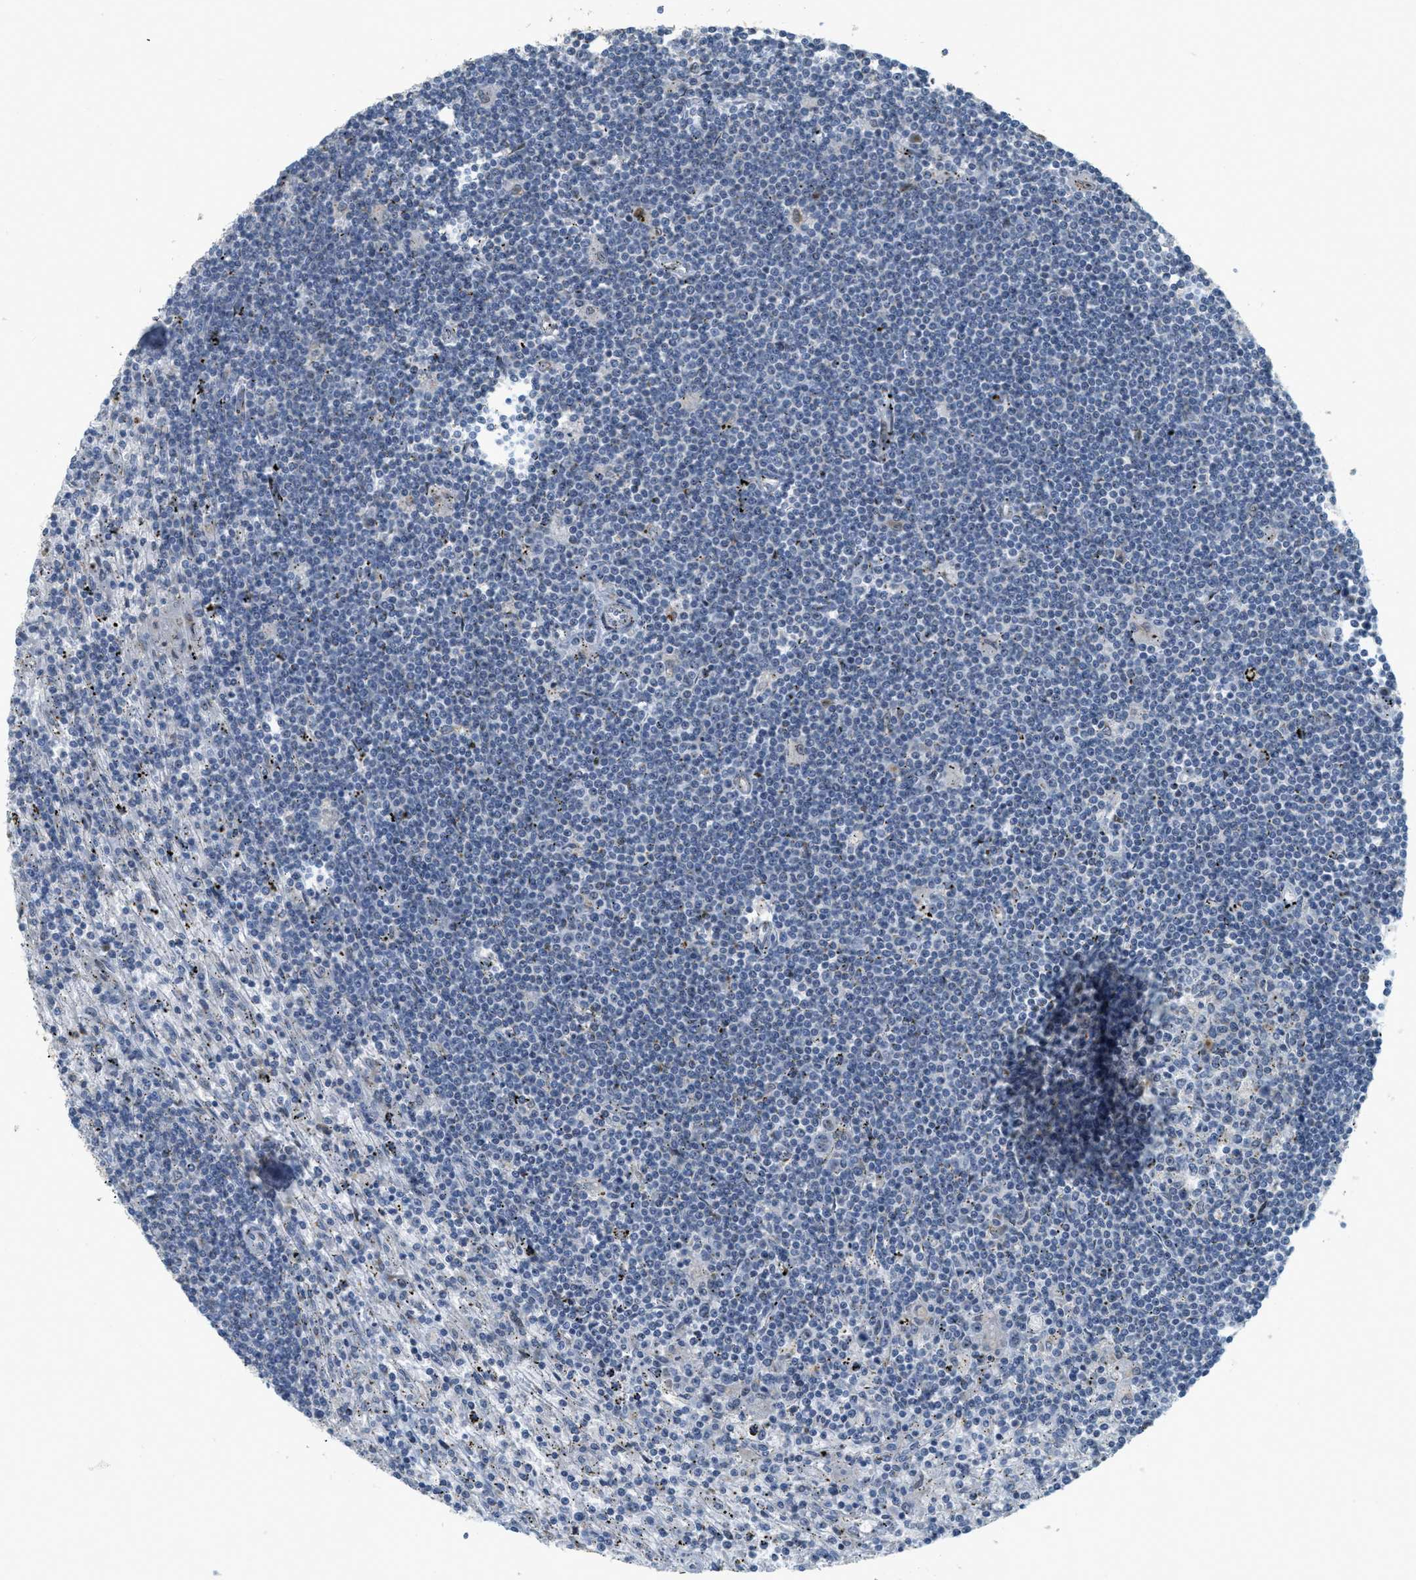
{"staining": {"intensity": "negative", "quantity": "none", "location": "none"}, "tissue": "lymphoma", "cell_type": "Tumor cells", "image_type": "cancer", "snomed": [{"axis": "morphology", "description": "Malignant lymphoma, non-Hodgkin's type, Low grade"}, {"axis": "topography", "description": "Spleen"}], "caption": "Immunohistochemical staining of low-grade malignant lymphoma, non-Hodgkin's type exhibits no significant expression in tumor cells. (DAB (3,3'-diaminobenzidine) immunohistochemistry (IHC) visualized using brightfield microscopy, high magnification).", "gene": "ZFPL1", "patient": {"sex": "male", "age": 76}}